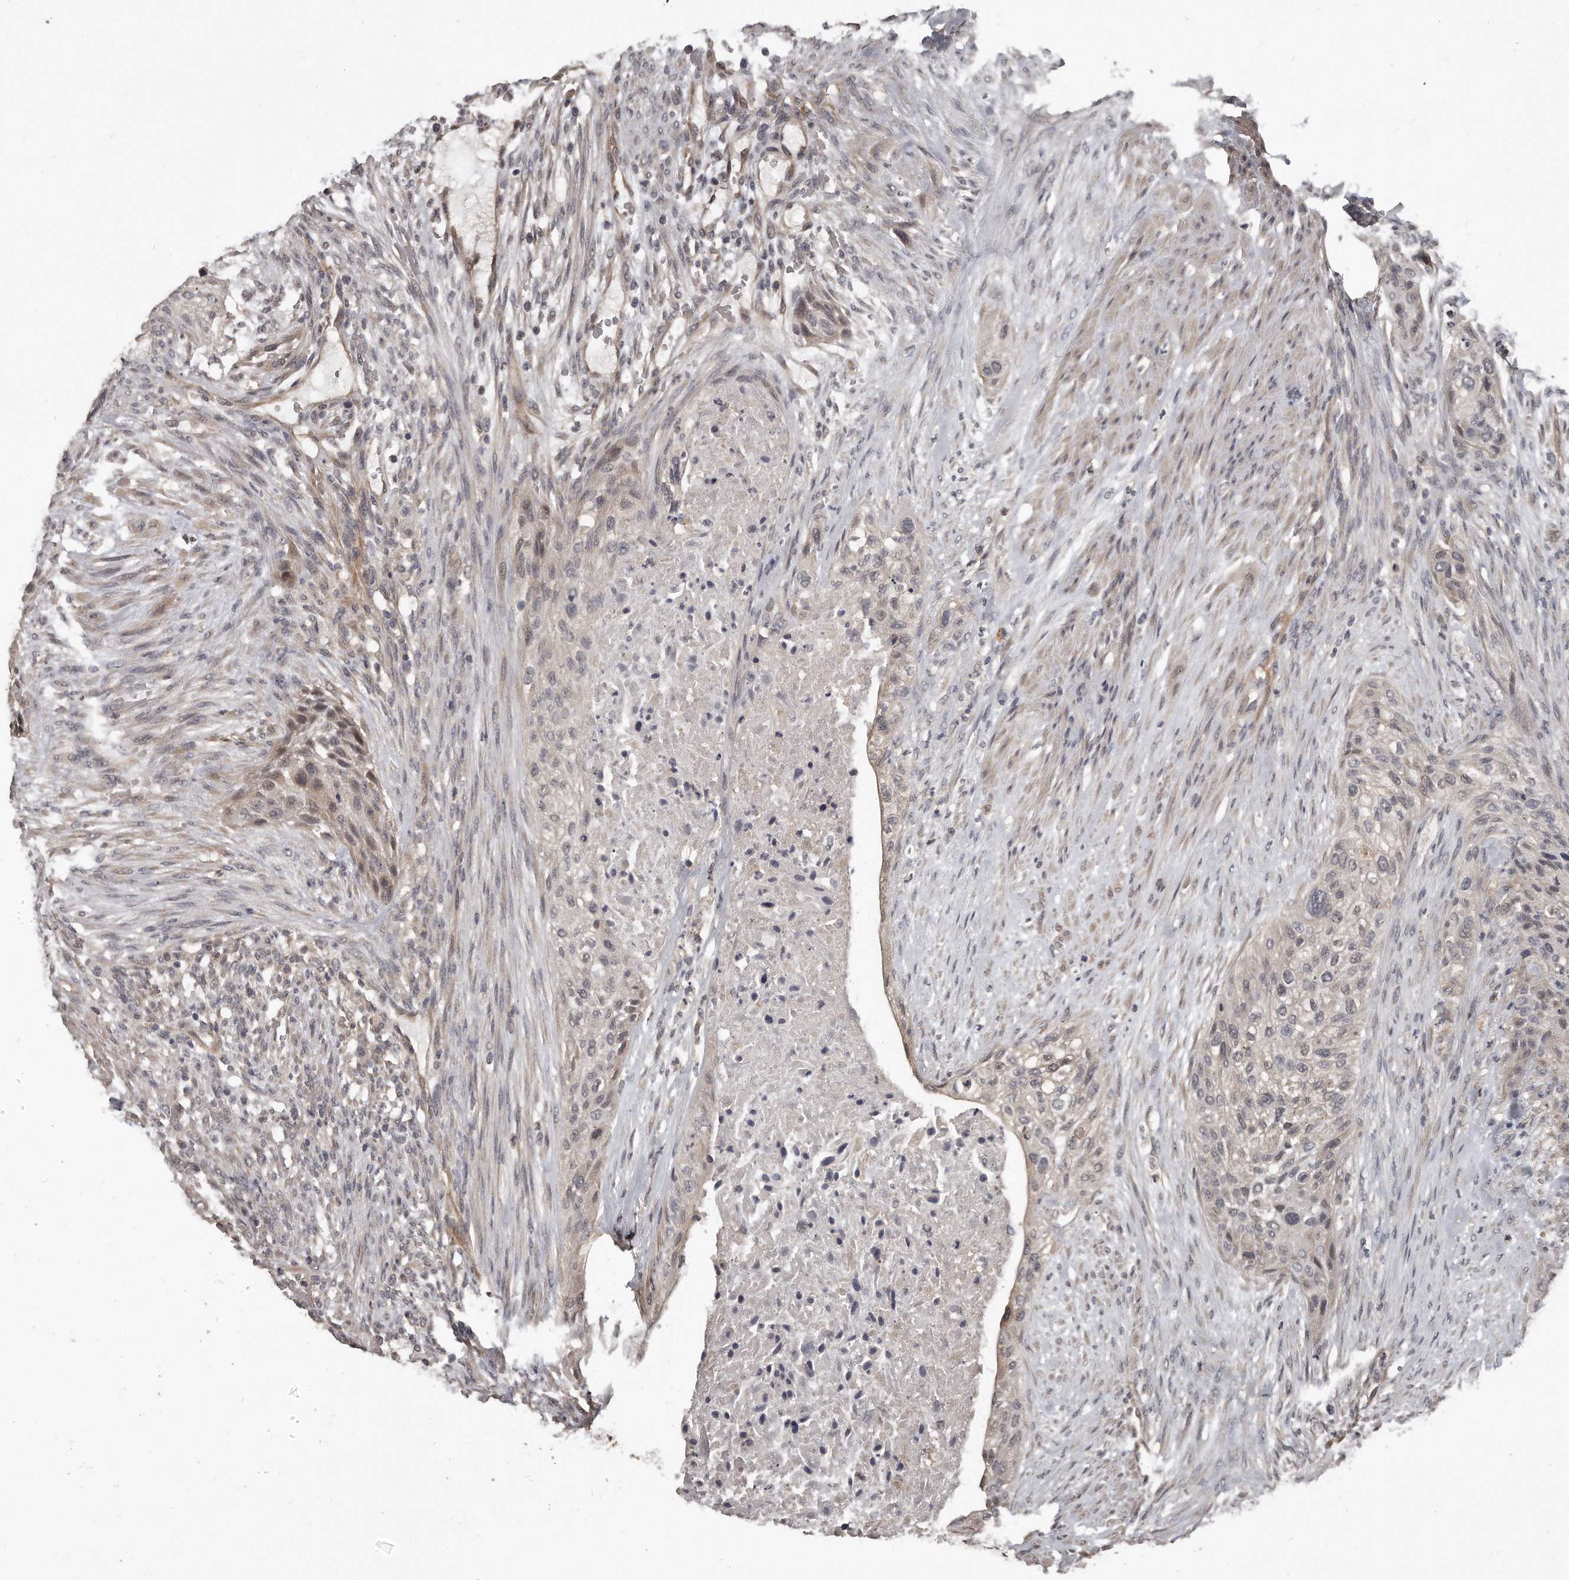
{"staining": {"intensity": "weak", "quantity": "<25%", "location": "cytoplasmic/membranous,nuclear"}, "tissue": "urothelial cancer", "cell_type": "Tumor cells", "image_type": "cancer", "snomed": [{"axis": "morphology", "description": "Urothelial carcinoma, High grade"}, {"axis": "topography", "description": "Urinary bladder"}], "caption": "This is an immunohistochemistry (IHC) image of human high-grade urothelial carcinoma. There is no positivity in tumor cells.", "gene": "GRB10", "patient": {"sex": "male", "age": 35}}